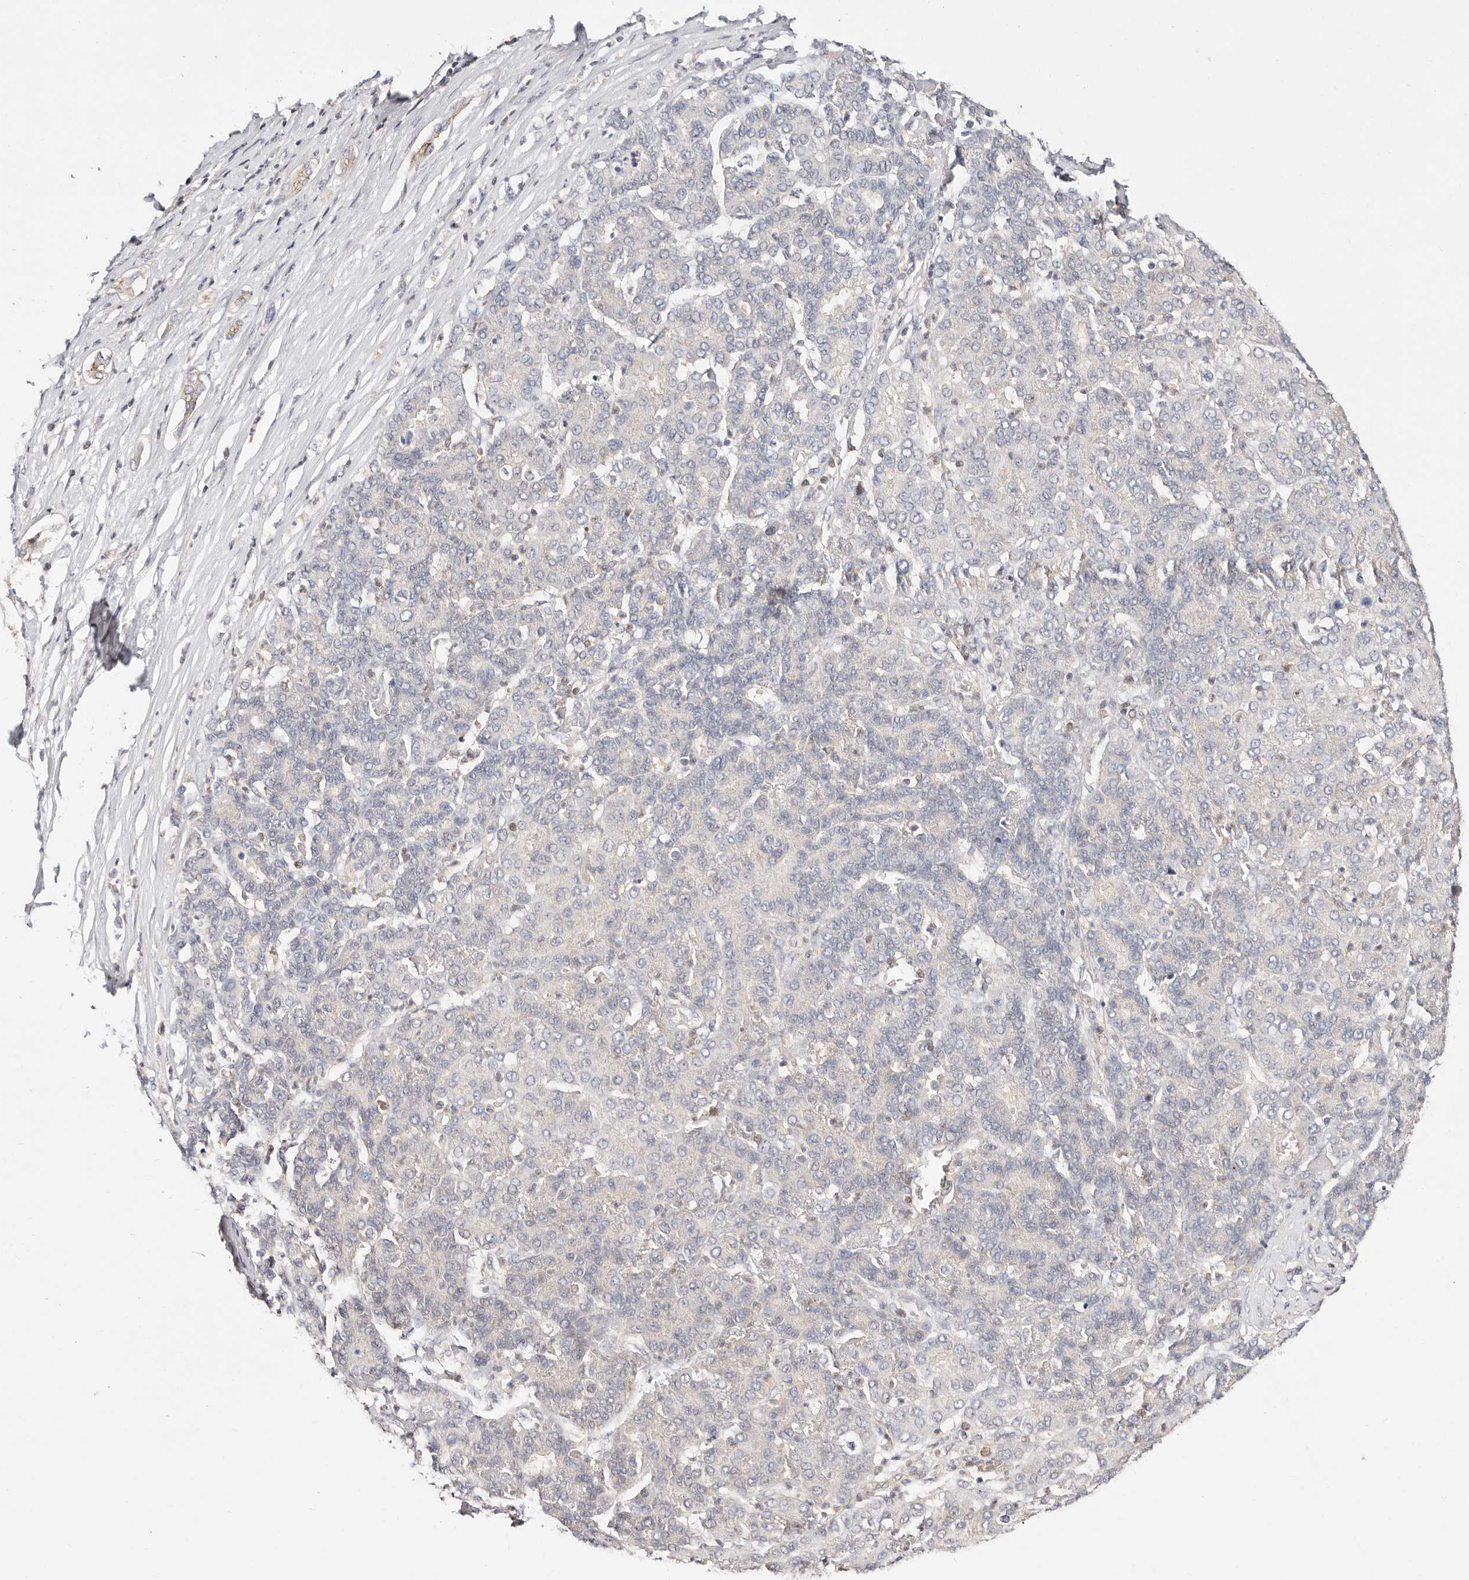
{"staining": {"intensity": "negative", "quantity": "none", "location": "none"}, "tissue": "liver cancer", "cell_type": "Tumor cells", "image_type": "cancer", "snomed": [{"axis": "morphology", "description": "Carcinoma, Hepatocellular, NOS"}, {"axis": "topography", "description": "Liver"}], "caption": "Immunohistochemistry image of human hepatocellular carcinoma (liver) stained for a protein (brown), which exhibits no expression in tumor cells.", "gene": "STAT5A", "patient": {"sex": "male", "age": 65}}